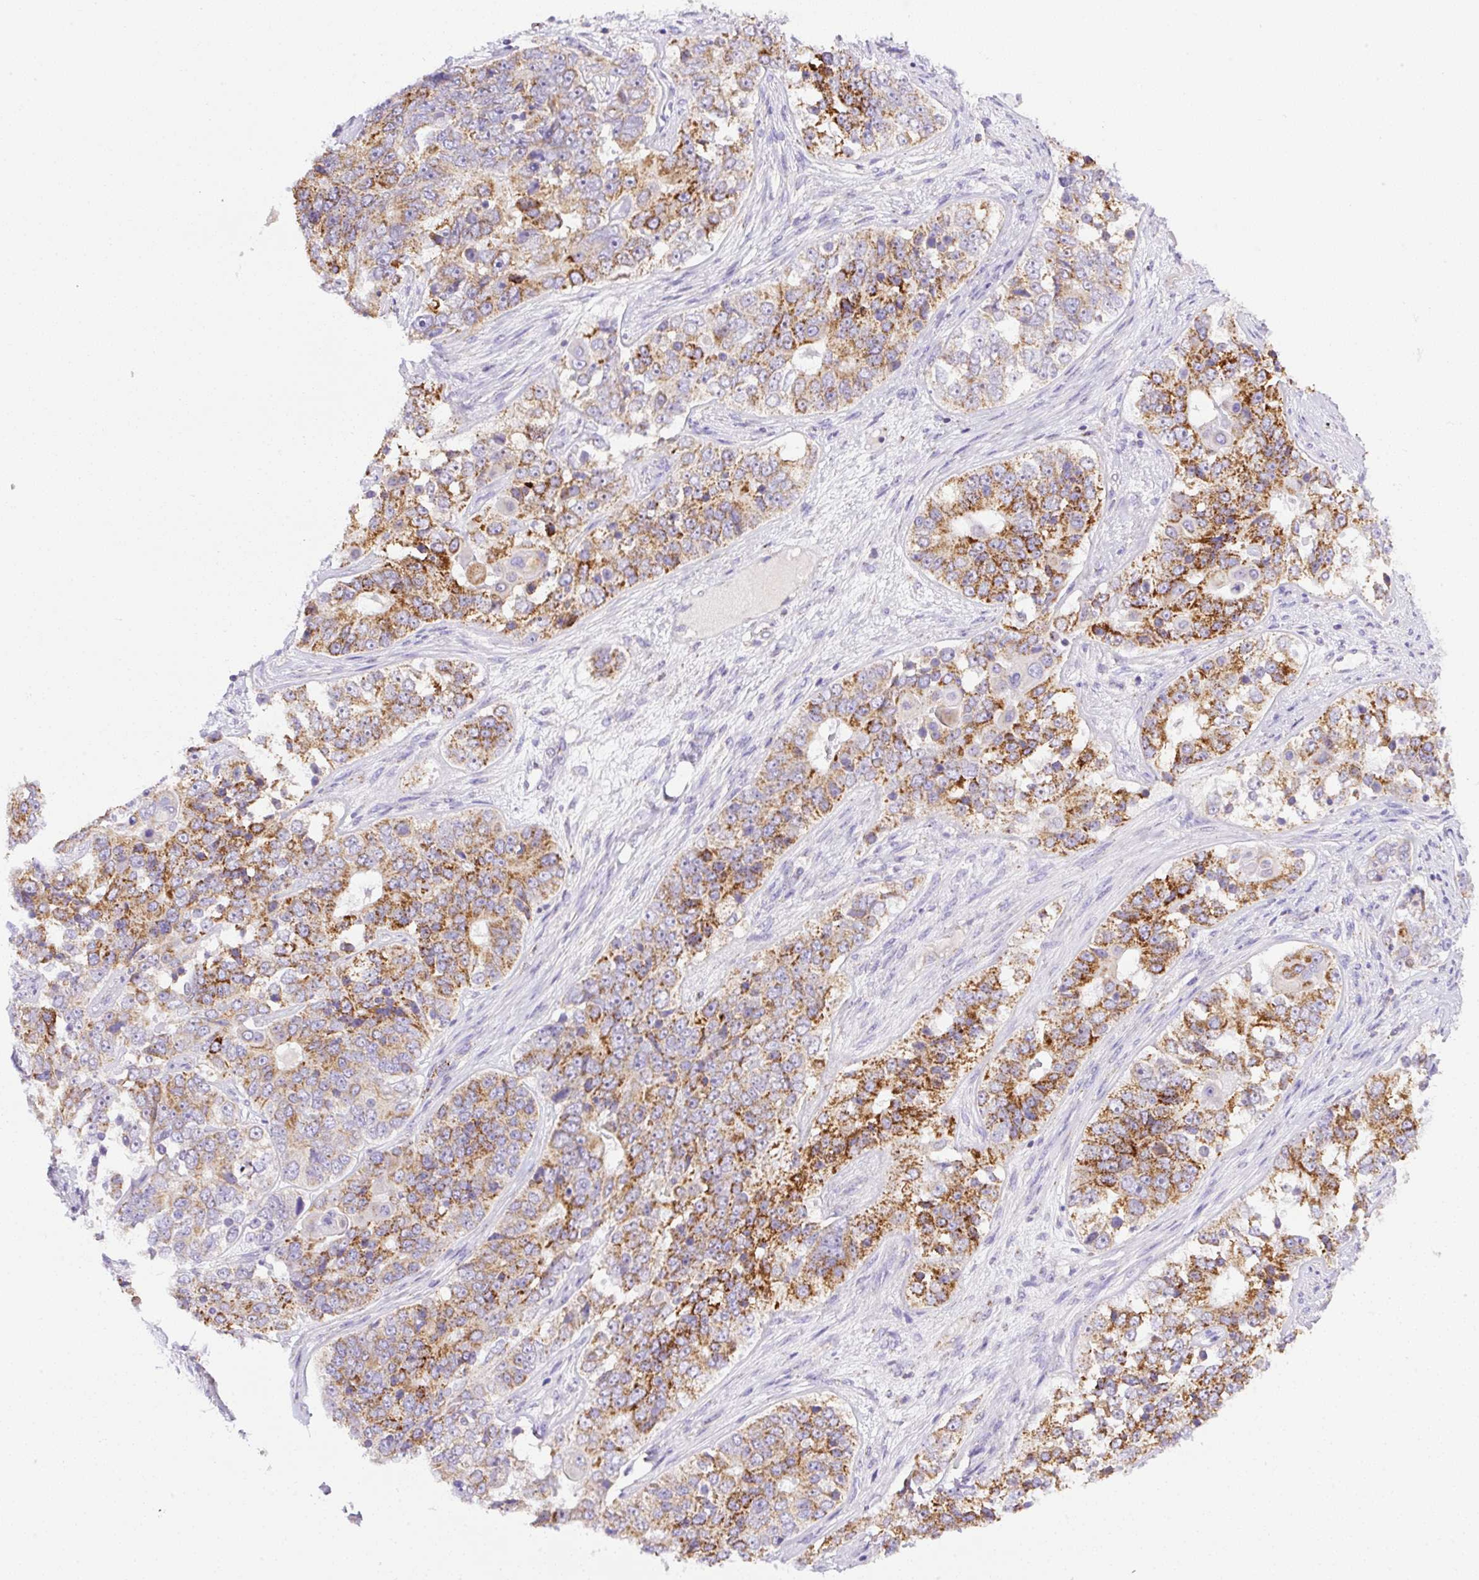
{"staining": {"intensity": "moderate", "quantity": ">75%", "location": "cytoplasmic/membranous"}, "tissue": "ovarian cancer", "cell_type": "Tumor cells", "image_type": "cancer", "snomed": [{"axis": "morphology", "description": "Carcinoma, endometroid"}, {"axis": "topography", "description": "Ovary"}], "caption": "The histopathology image demonstrates immunohistochemical staining of ovarian endometroid carcinoma. There is moderate cytoplasmic/membranous staining is present in about >75% of tumor cells.", "gene": "NF1", "patient": {"sex": "female", "age": 51}}